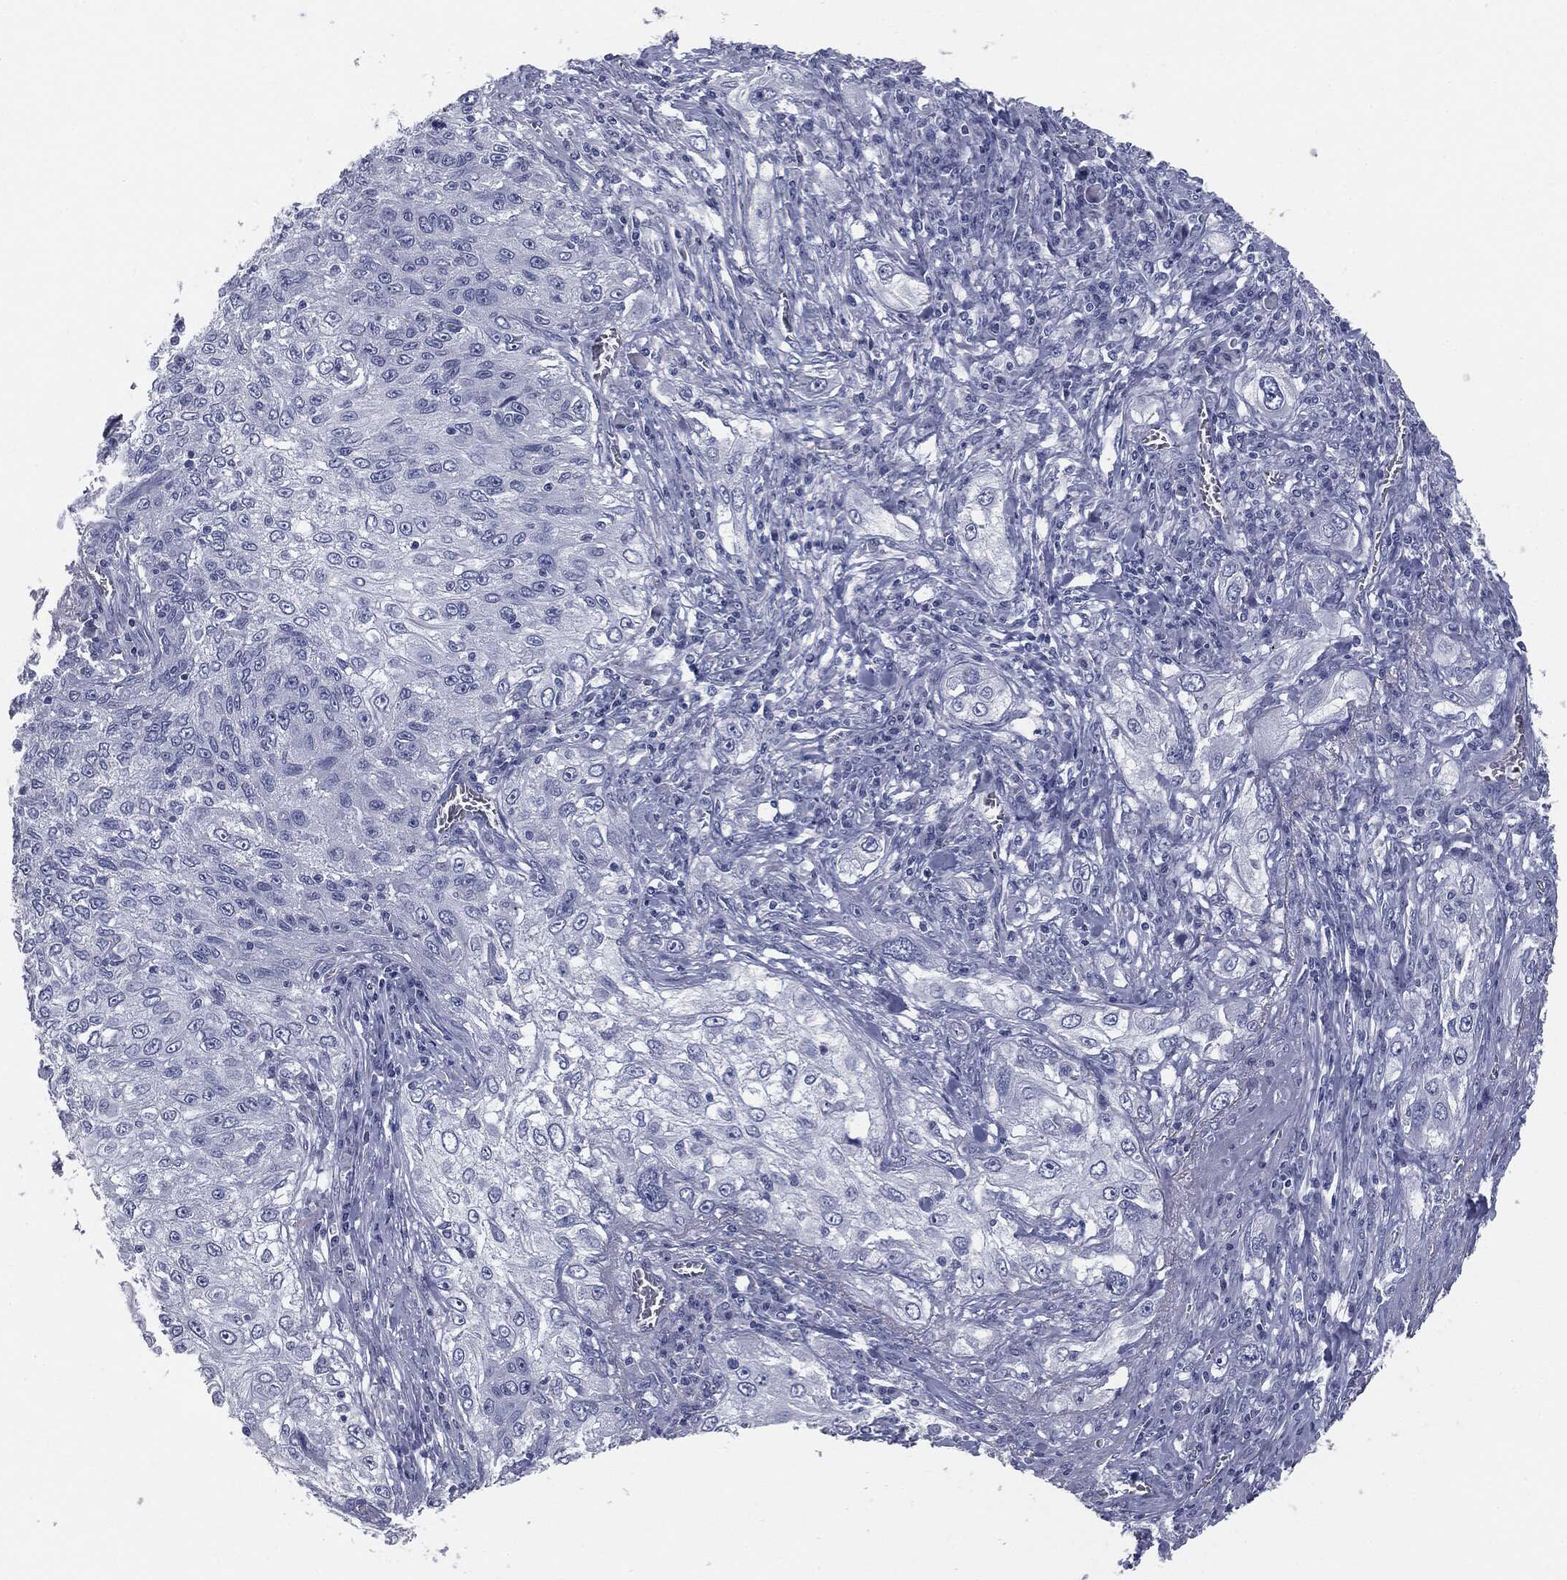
{"staining": {"intensity": "negative", "quantity": "none", "location": "none"}, "tissue": "lung cancer", "cell_type": "Tumor cells", "image_type": "cancer", "snomed": [{"axis": "morphology", "description": "Squamous cell carcinoma, NOS"}, {"axis": "topography", "description": "Lung"}], "caption": "The immunohistochemistry image has no significant expression in tumor cells of lung squamous cell carcinoma tissue.", "gene": "MUC5AC", "patient": {"sex": "female", "age": 69}}